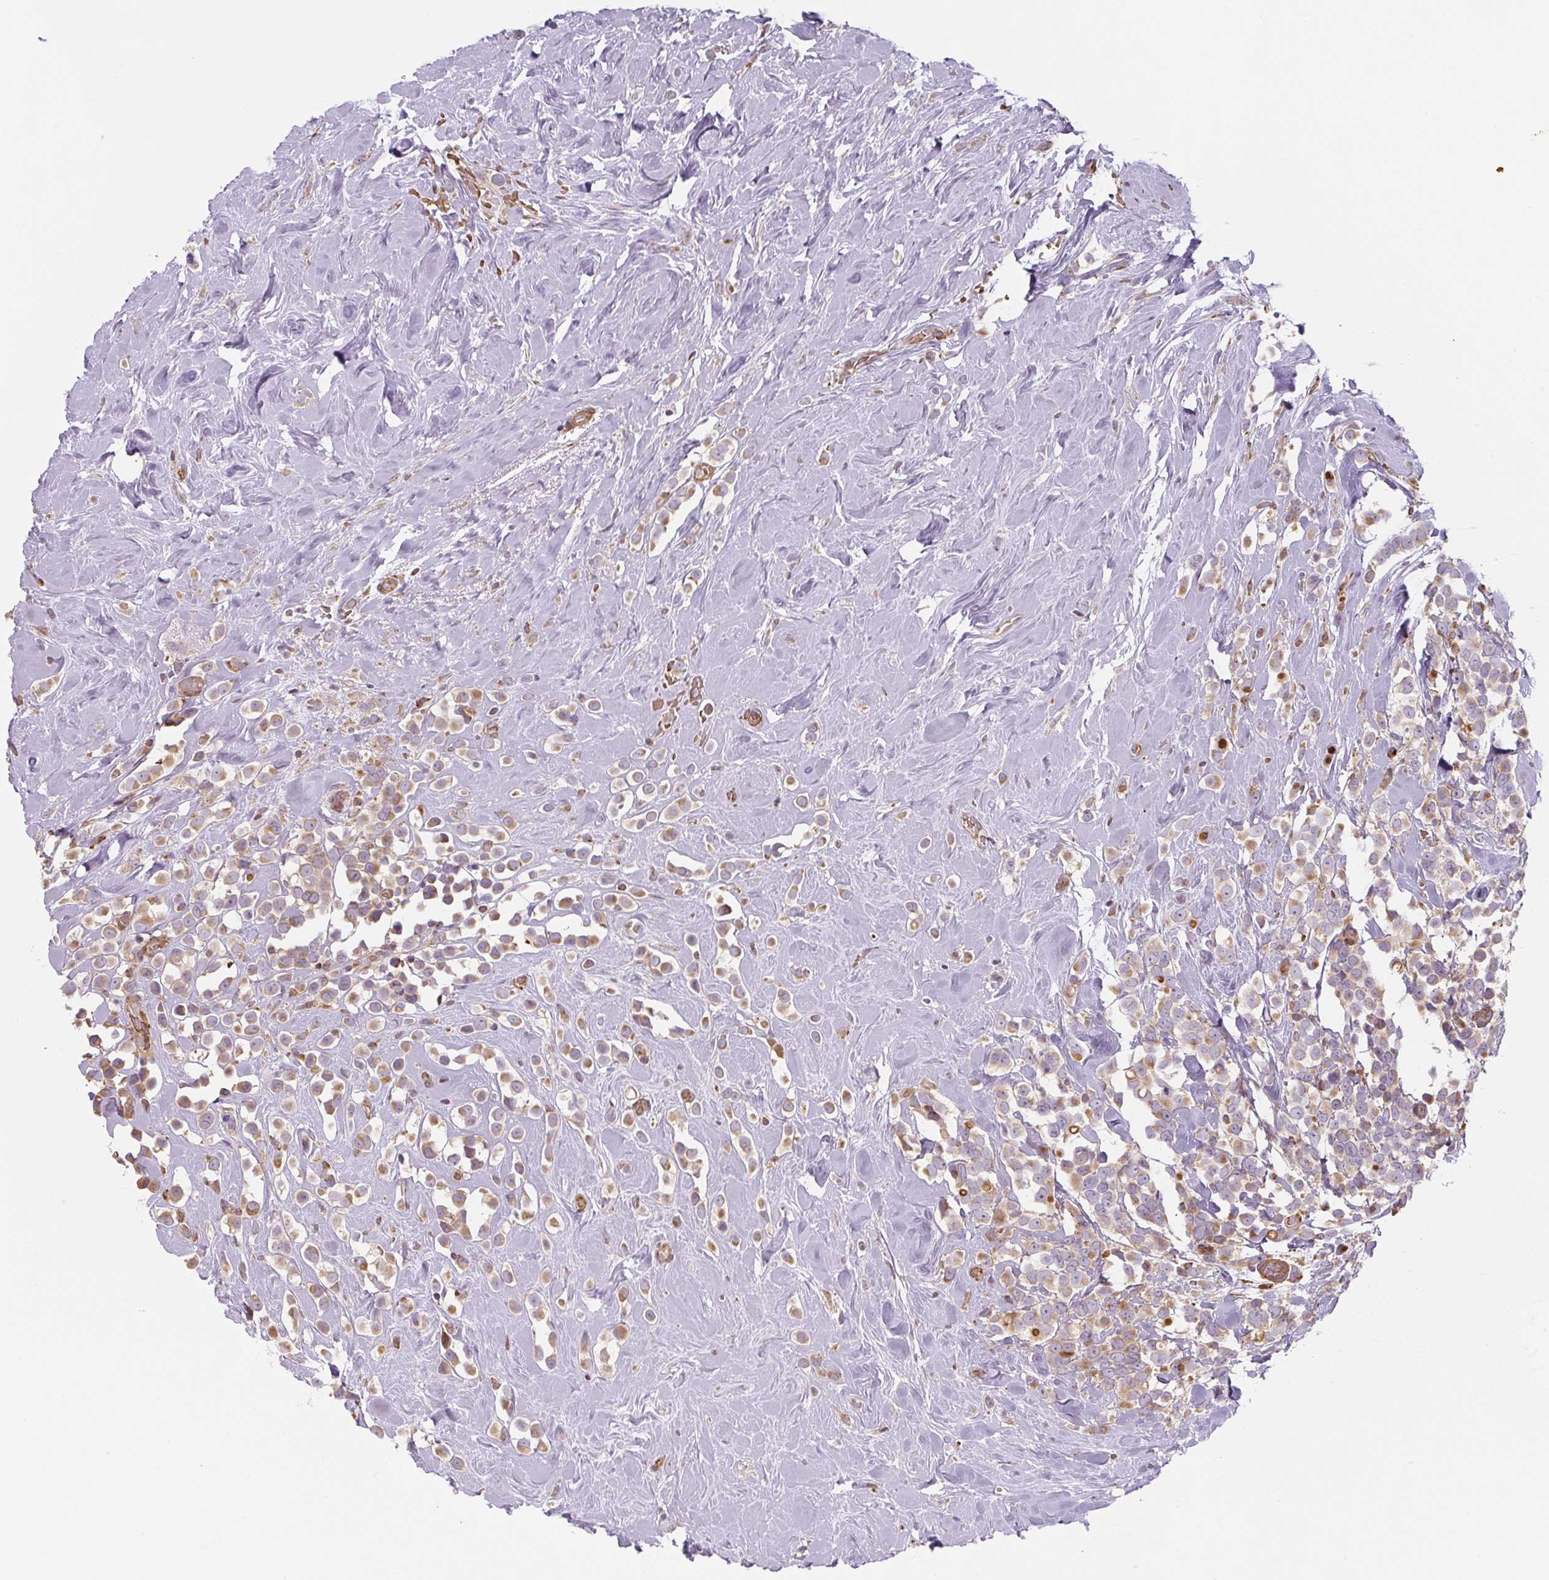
{"staining": {"intensity": "moderate", "quantity": "25%-75%", "location": "cytoplasmic/membranous"}, "tissue": "breast cancer", "cell_type": "Tumor cells", "image_type": "cancer", "snomed": [{"axis": "morphology", "description": "Duct carcinoma"}, {"axis": "topography", "description": "Breast"}], "caption": "Moderate cytoplasmic/membranous staining is appreciated in approximately 25%-75% of tumor cells in intraductal carcinoma (breast).", "gene": "RASA1", "patient": {"sex": "female", "age": 80}}